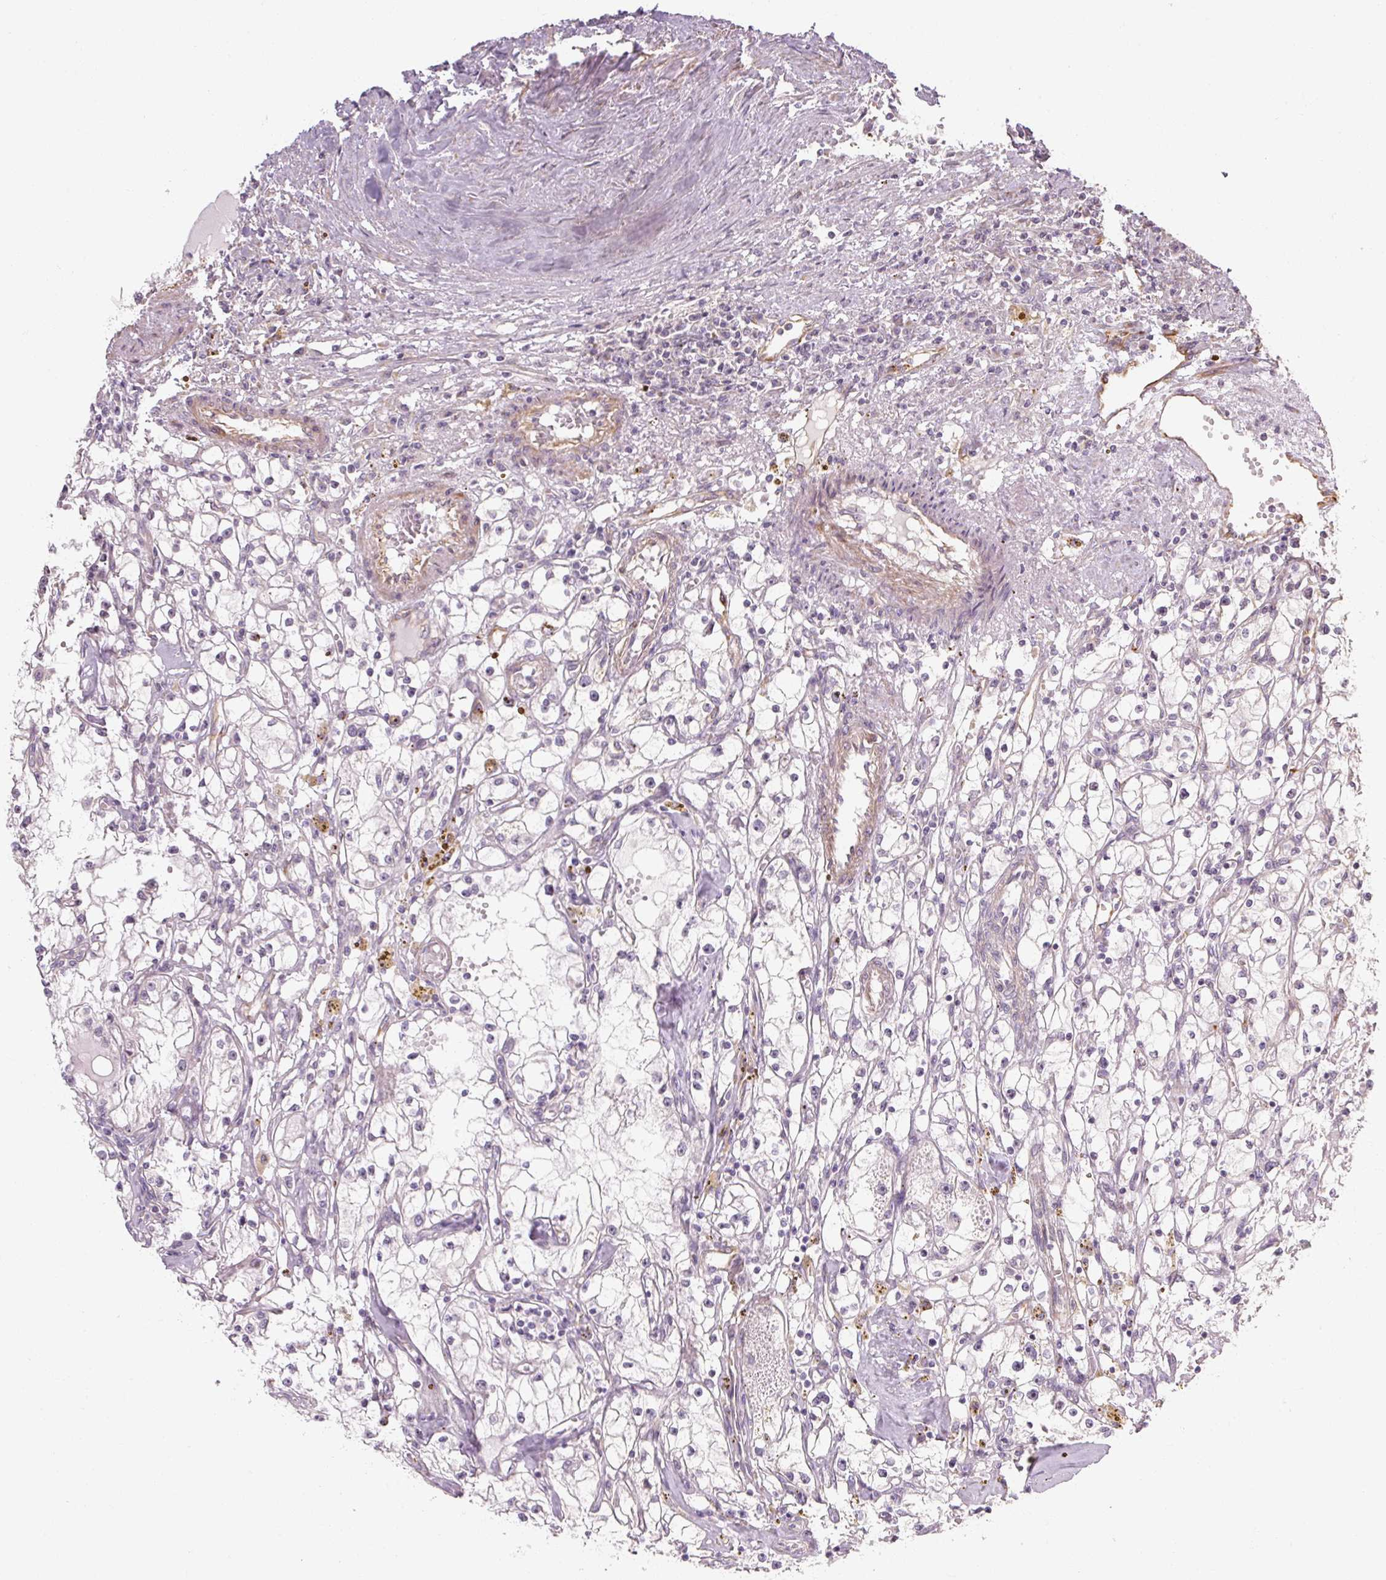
{"staining": {"intensity": "negative", "quantity": "none", "location": "none"}, "tissue": "renal cancer", "cell_type": "Tumor cells", "image_type": "cancer", "snomed": [{"axis": "morphology", "description": "Adenocarcinoma, NOS"}, {"axis": "topography", "description": "Kidney"}], "caption": "Tumor cells show no significant expression in renal adenocarcinoma.", "gene": "RB1CC1", "patient": {"sex": "male", "age": 56}}